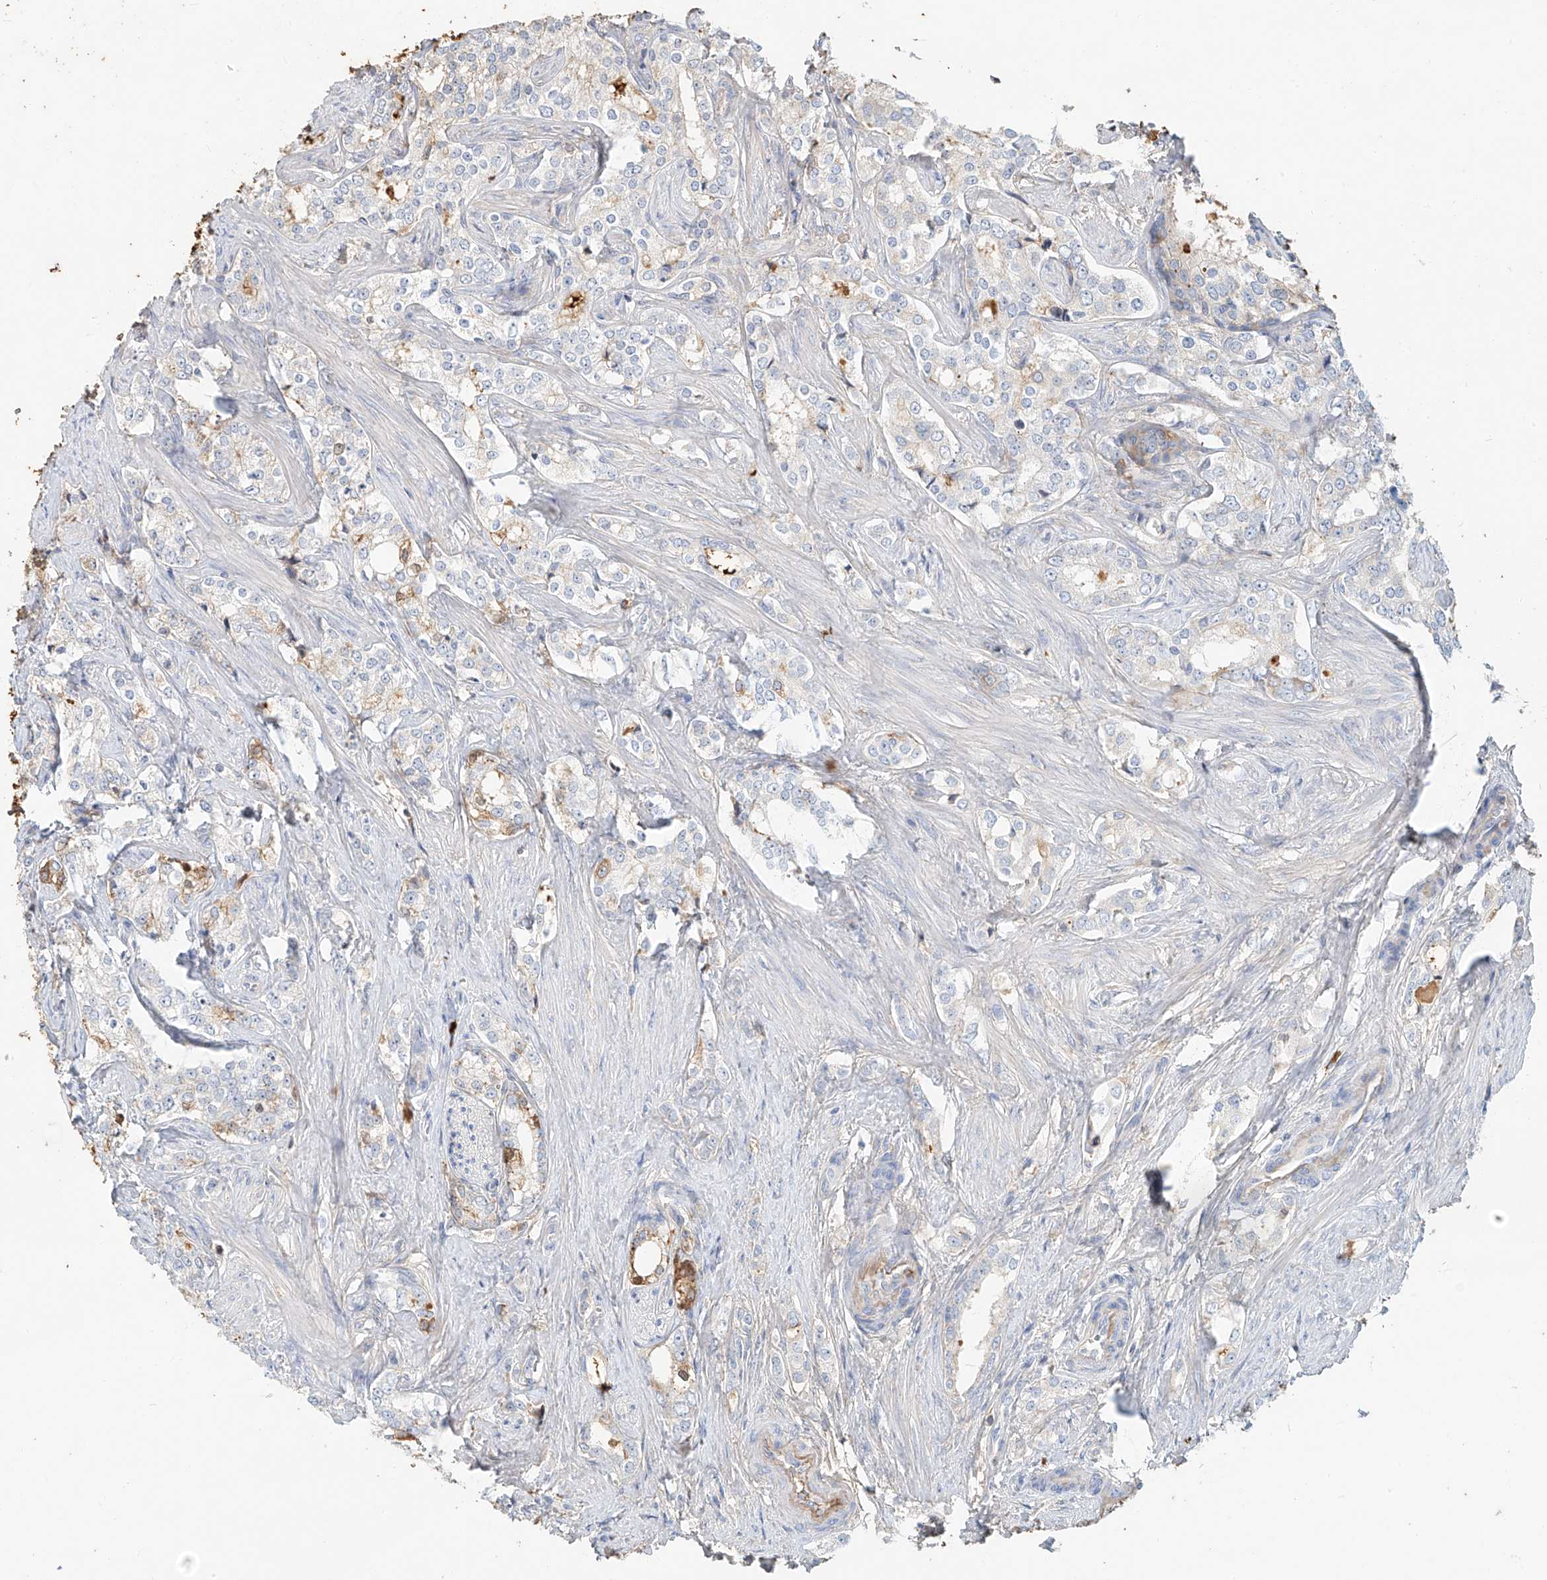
{"staining": {"intensity": "moderate", "quantity": "25%-75%", "location": "cytoplasmic/membranous"}, "tissue": "prostate cancer", "cell_type": "Tumor cells", "image_type": "cancer", "snomed": [{"axis": "morphology", "description": "Adenocarcinoma, High grade"}, {"axis": "topography", "description": "Prostate"}], "caption": "Protein expression by IHC displays moderate cytoplasmic/membranous positivity in about 25%-75% of tumor cells in prostate adenocarcinoma (high-grade). Using DAB (3,3'-diaminobenzidine) (brown) and hematoxylin (blue) stains, captured at high magnification using brightfield microscopy.", "gene": "ZFP30", "patient": {"sex": "male", "age": 66}}